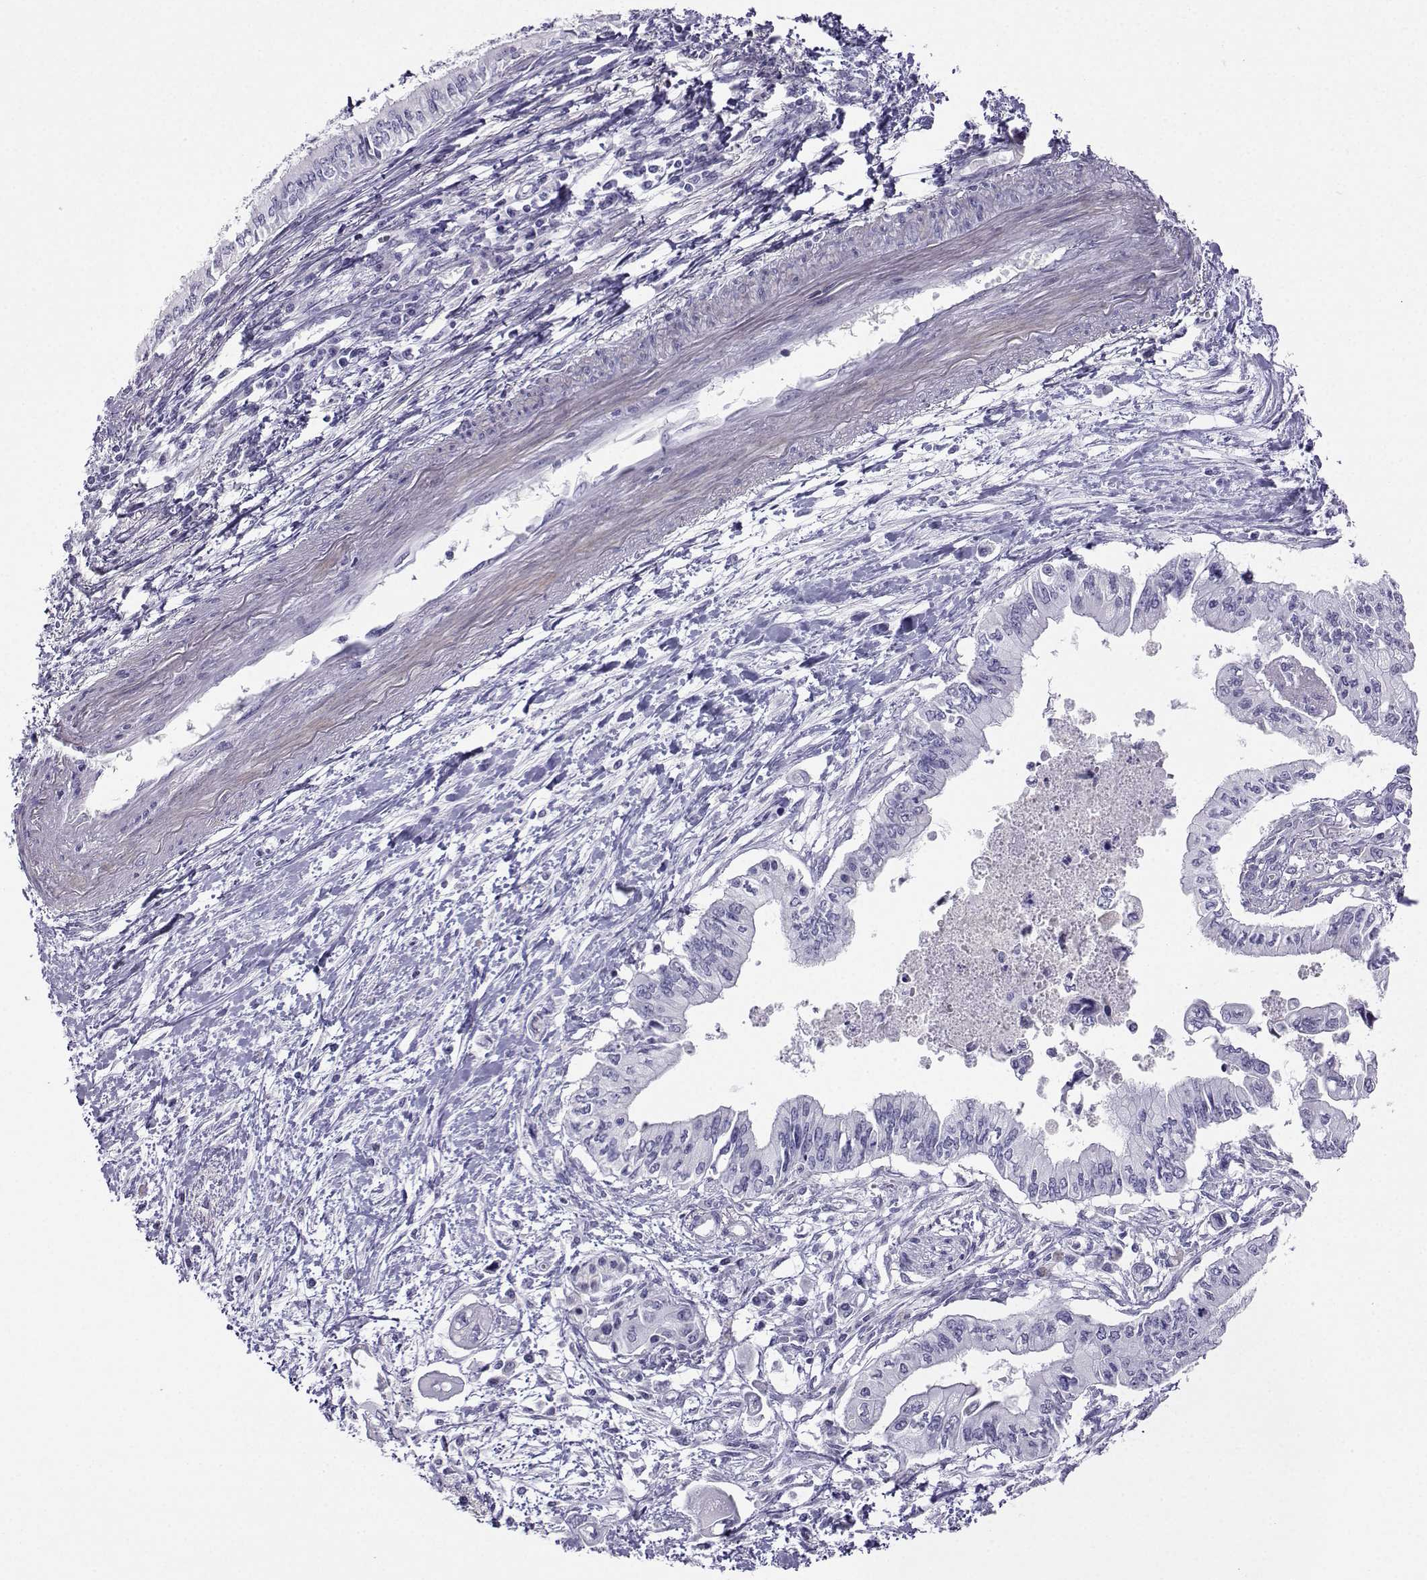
{"staining": {"intensity": "negative", "quantity": "none", "location": "none"}, "tissue": "pancreatic cancer", "cell_type": "Tumor cells", "image_type": "cancer", "snomed": [{"axis": "morphology", "description": "Adenocarcinoma, NOS"}, {"axis": "topography", "description": "Pancreas"}], "caption": "Histopathology image shows no protein staining in tumor cells of pancreatic cancer (adenocarcinoma) tissue.", "gene": "FBXO24", "patient": {"sex": "female", "age": 61}}